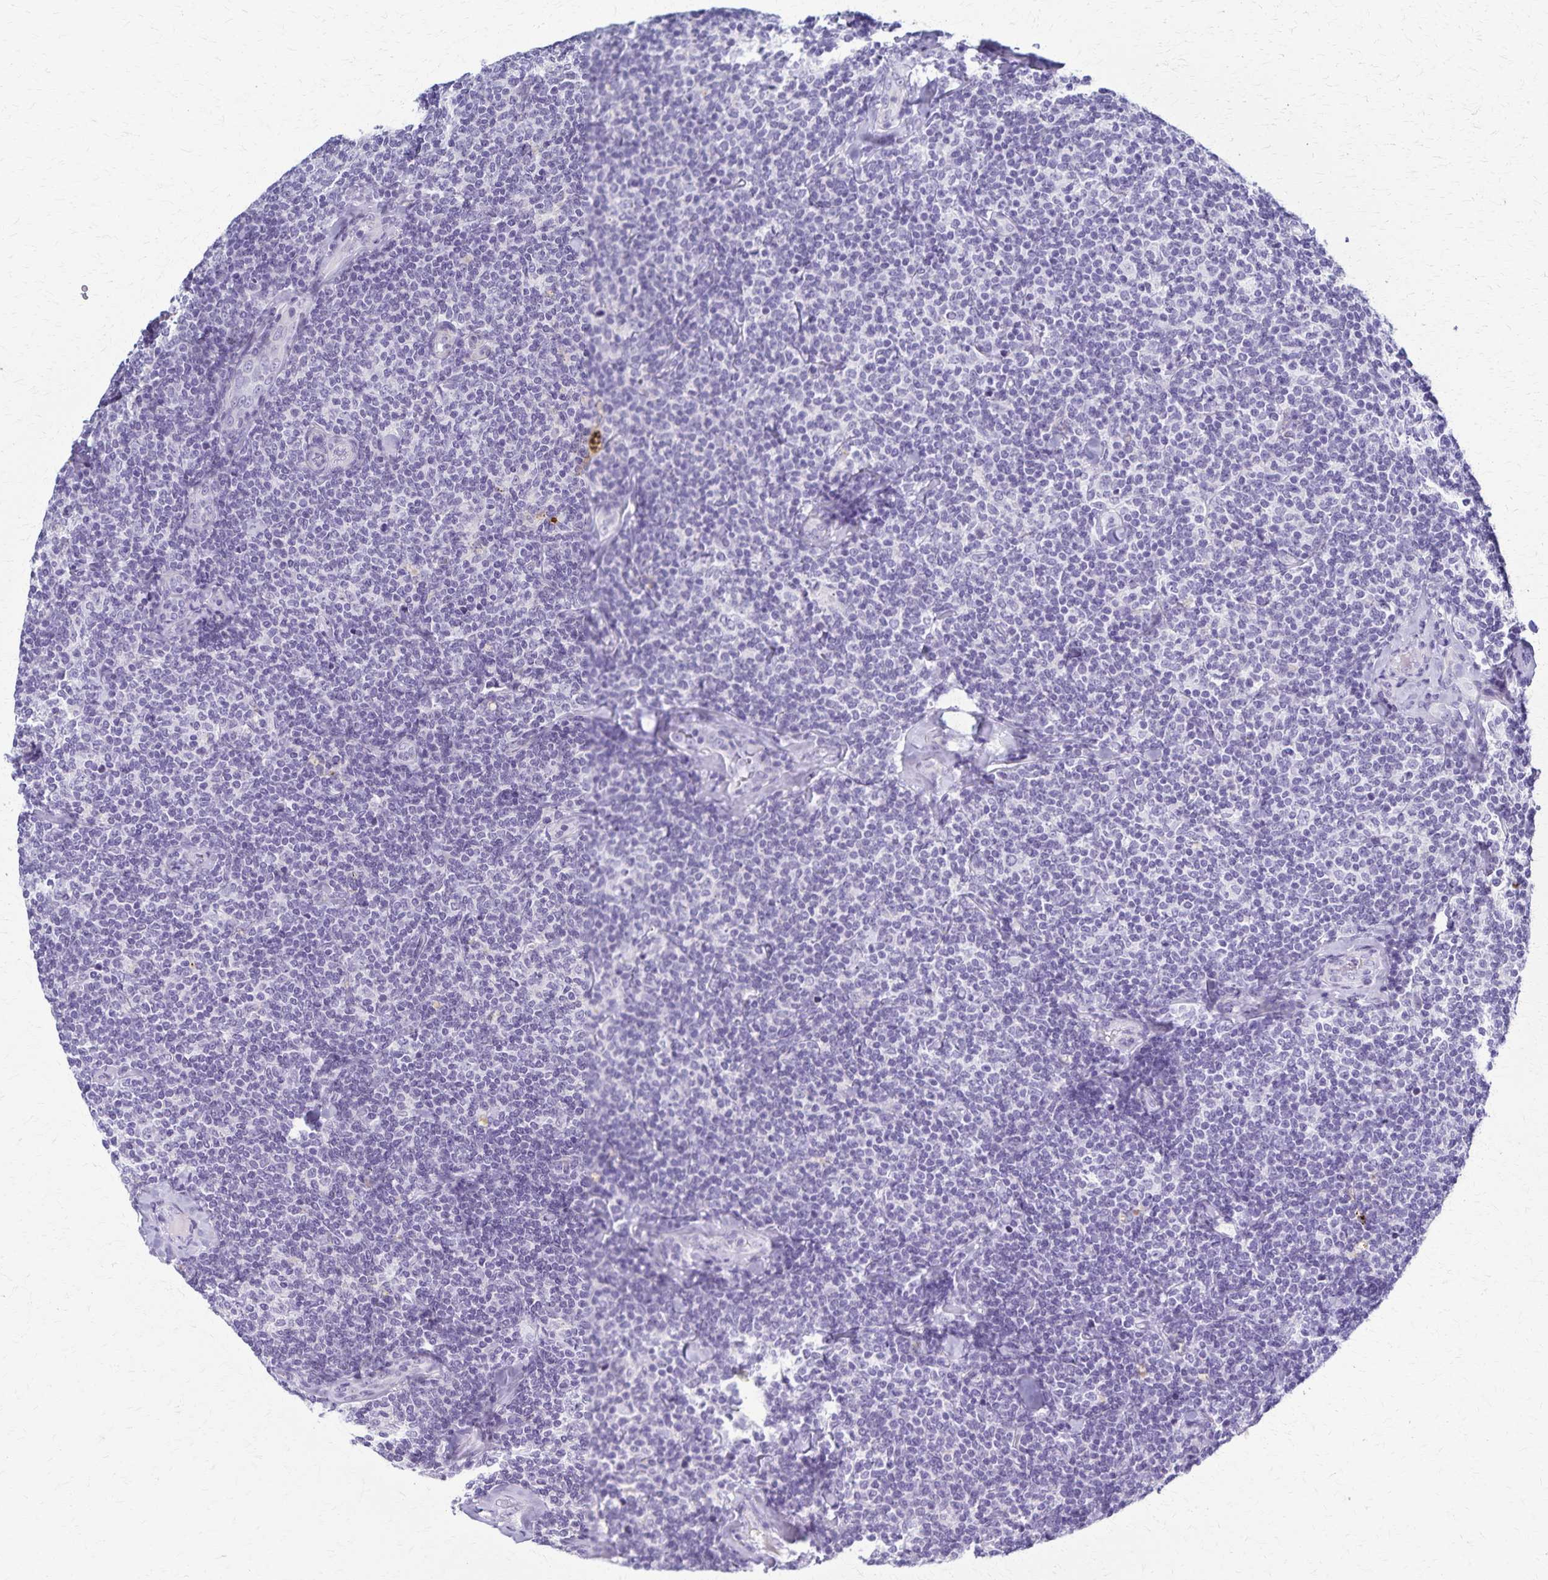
{"staining": {"intensity": "negative", "quantity": "none", "location": "none"}, "tissue": "lymphoma", "cell_type": "Tumor cells", "image_type": "cancer", "snomed": [{"axis": "morphology", "description": "Malignant lymphoma, non-Hodgkin's type, Low grade"}, {"axis": "topography", "description": "Lymph node"}], "caption": "IHC photomicrograph of human lymphoma stained for a protein (brown), which reveals no positivity in tumor cells.", "gene": "TMEM60", "patient": {"sex": "female", "age": 56}}